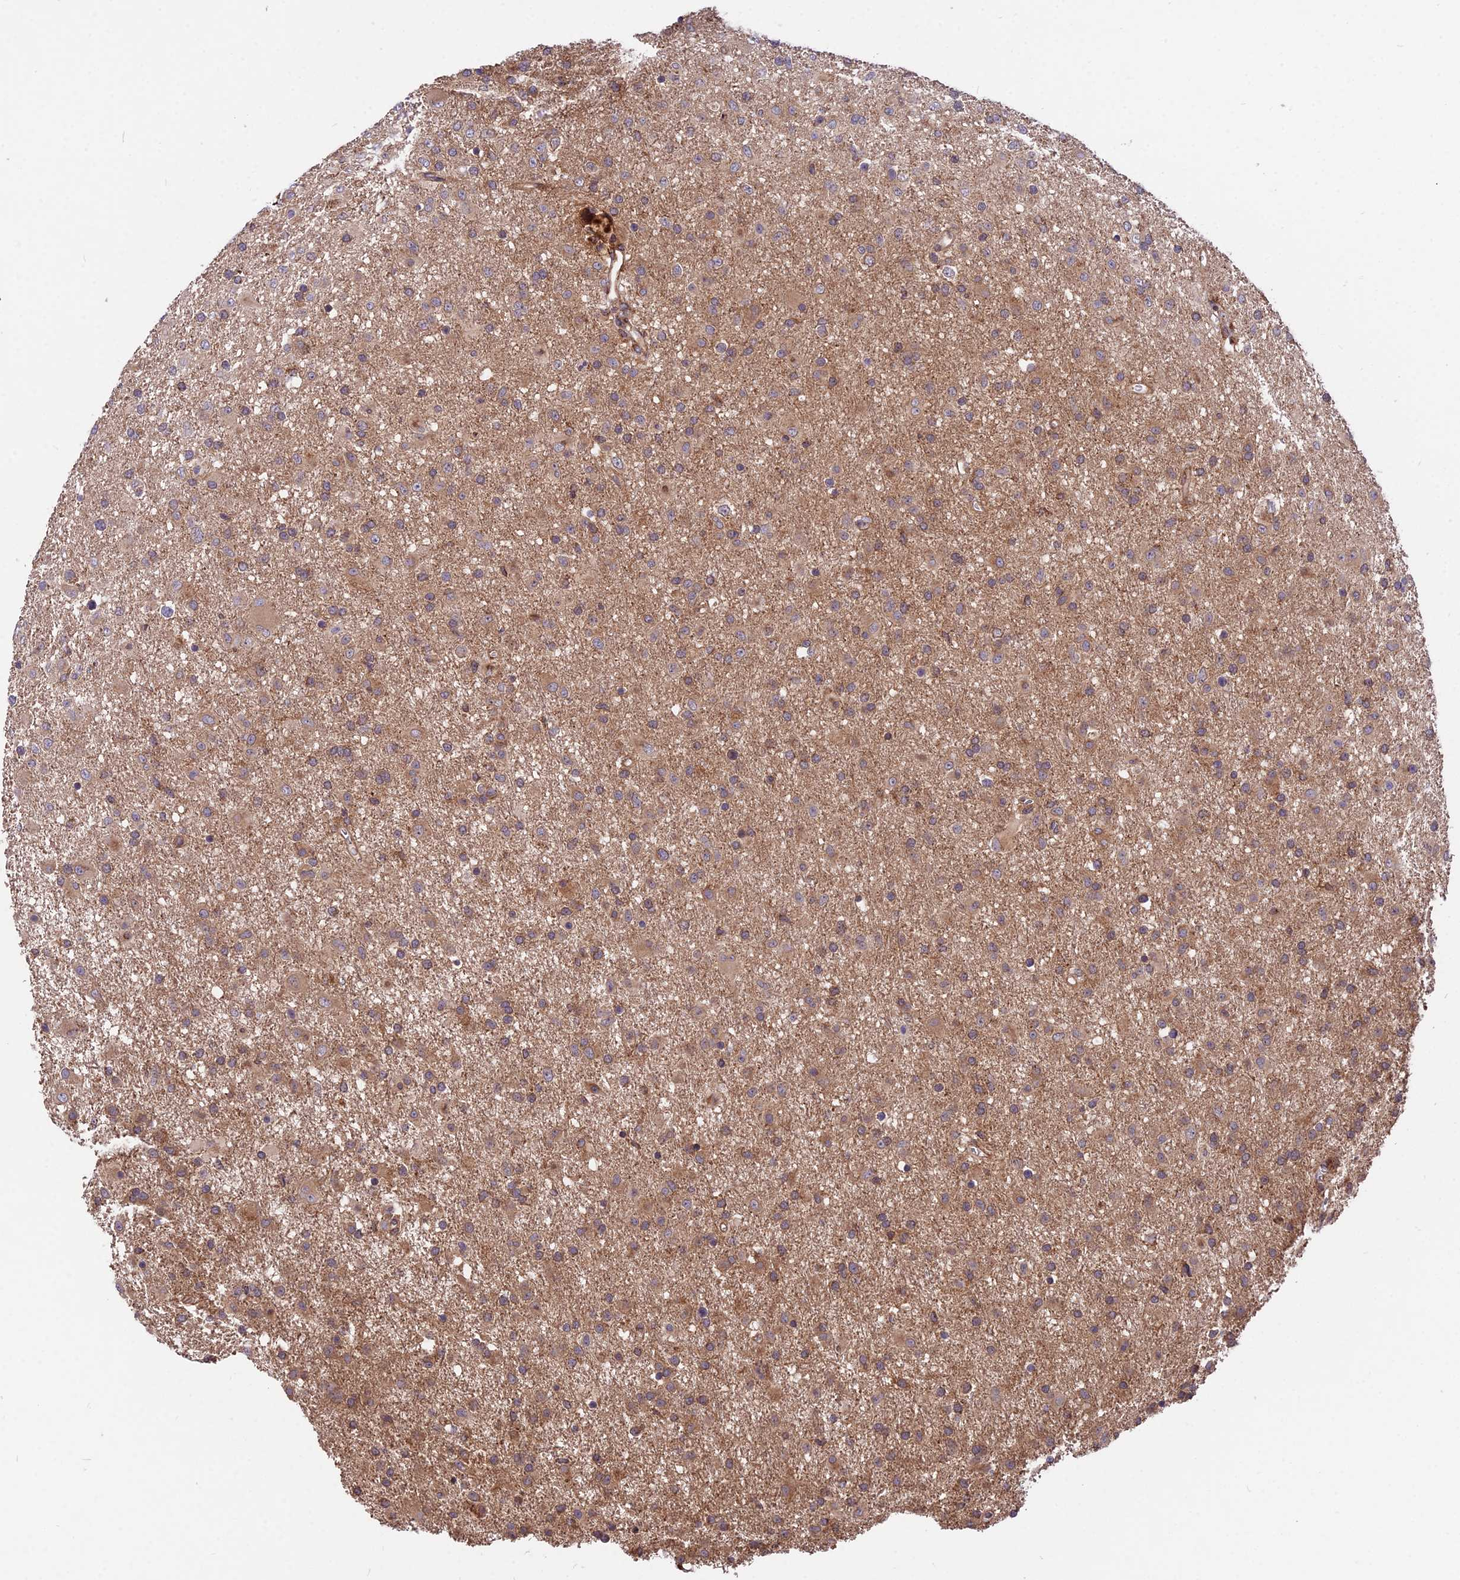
{"staining": {"intensity": "moderate", "quantity": ">75%", "location": "cytoplasmic/membranous"}, "tissue": "glioma", "cell_type": "Tumor cells", "image_type": "cancer", "snomed": [{"axis": "morphology", "description": "Glioma, malignant, Low grade"}, {"axis": "topography", "description": "Brain"}], "caption": "A high-resolution photomicrograph shows immunohistochemistry (IHC) staining of glioma, which displays moderate cytoplasmic/membranous staining in about >75% of tumor cells.", "gene": "ROCK1", "patient": {"sex": "male", "age": 65}}